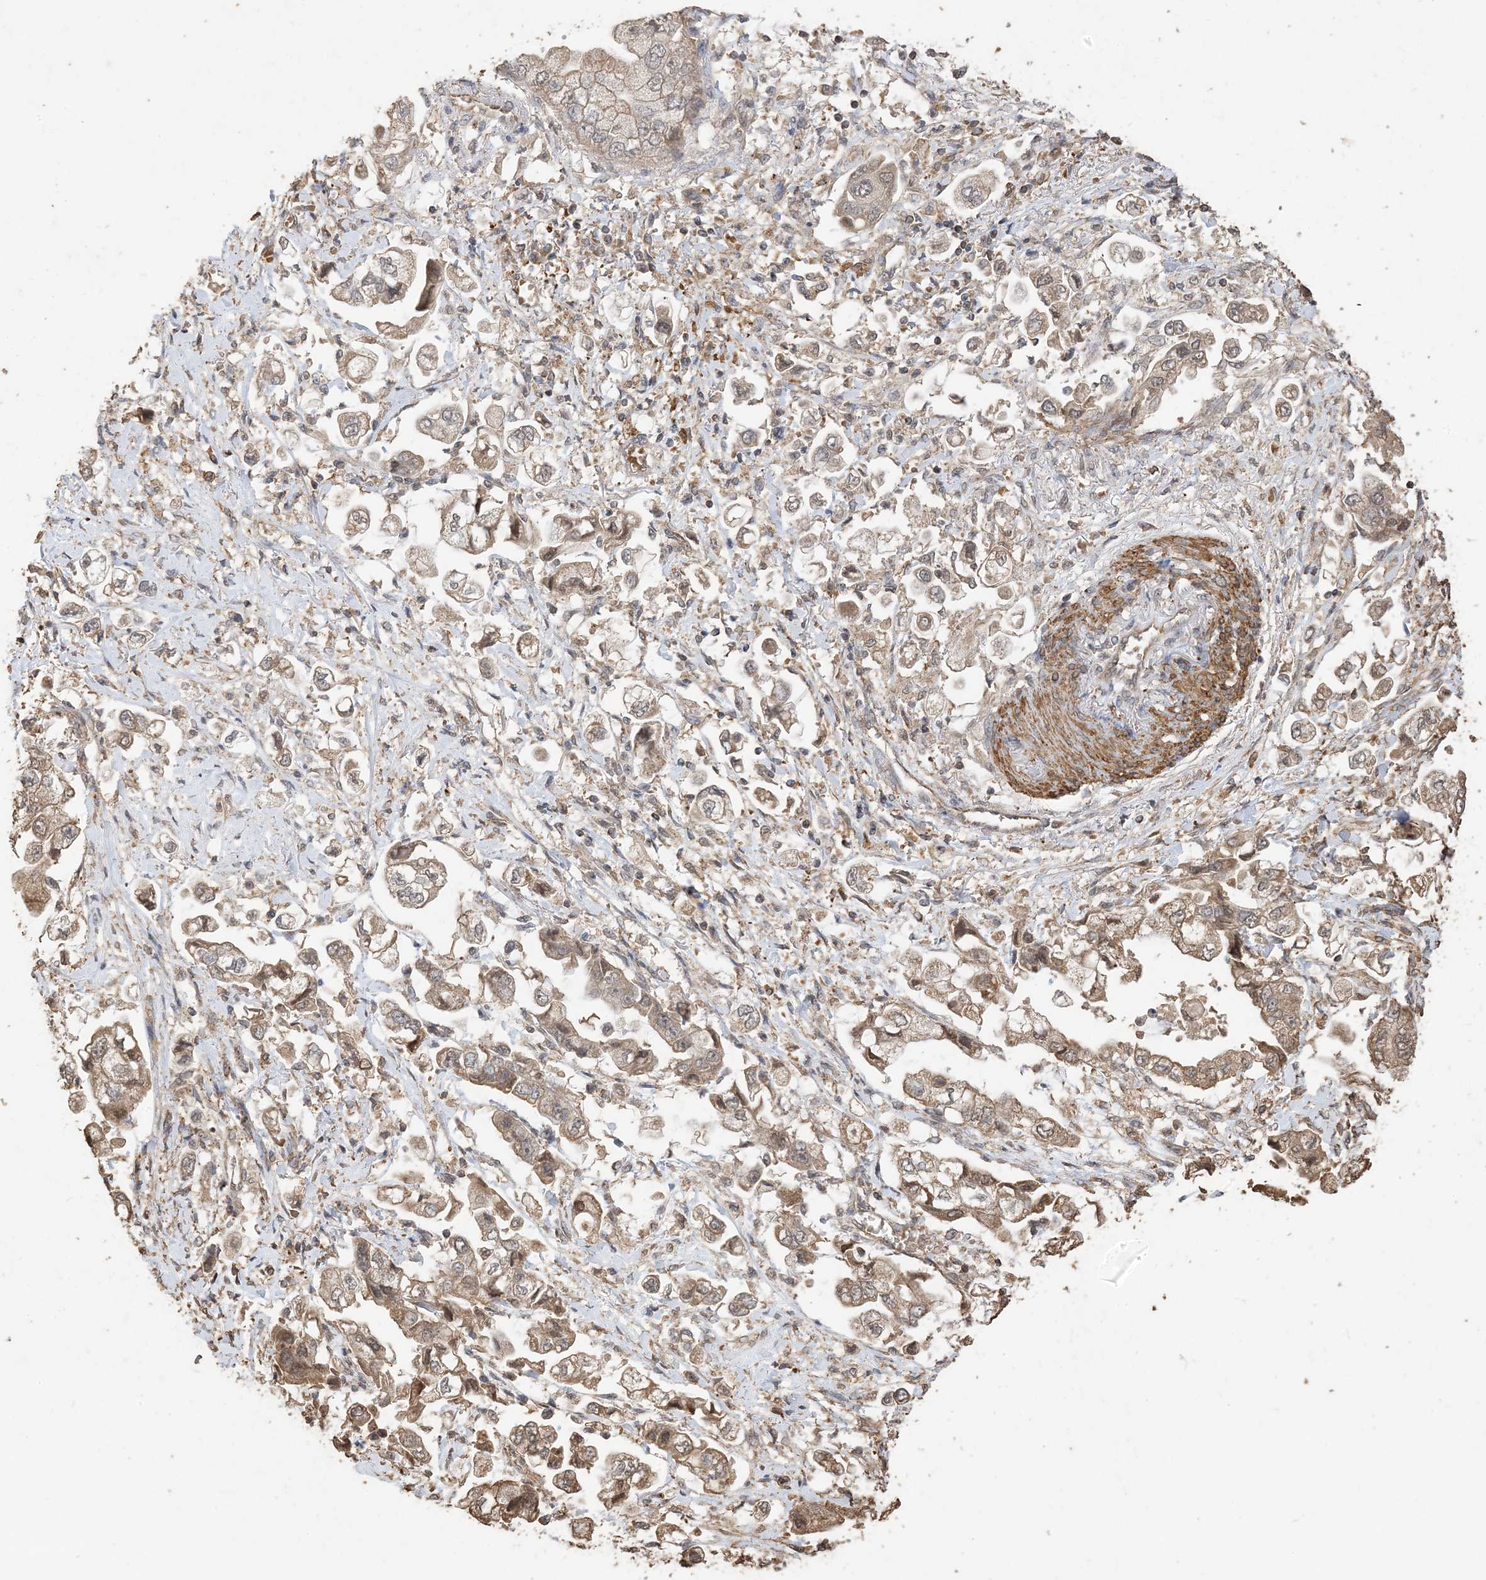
{"staining": {"intensity": "moderate", "quantity": "25%-75%", "location": "cytoplasmic/membranous"}, "tissue": "stomach cancer", "cell_type": "Tumor cells", "image_type": "cancer", "snomed": [{"axis": "morphology", "description": "Adenocarcinoma, NOS"}, {"axis": "topography", "description": "Stomach"}], "caption": "IHC of human stomach cancer (adenocarcinoma) shows medium levels of moderate cytoplasmic/membranous expression in about 25%-75% of tumor cells.", "gene": "HPS4", "patient": {"sex": "male", "age": 62}}